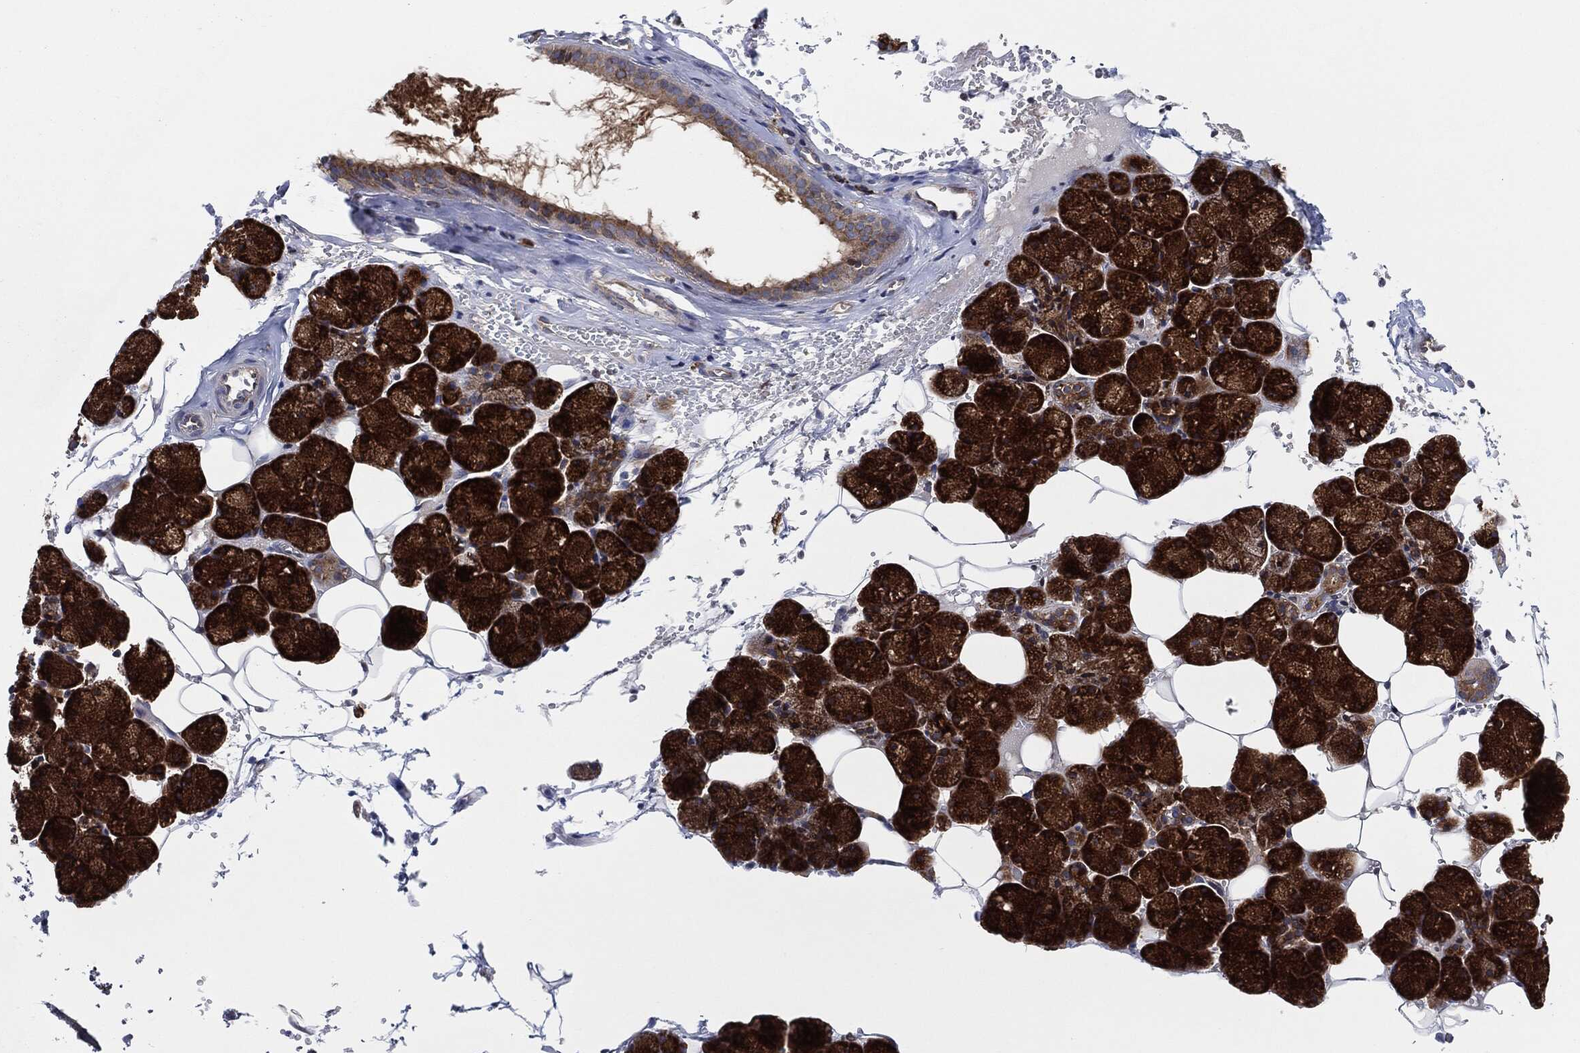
{"staining": {"intensity": "strong", "quantity": ">75%", "location": "cytoplasmic/membranous"}, "tissue": "salivary gland", "cell_type": "Glandular cells", "image_type": "normal", "snomed": [{"axis": "morphology", "description": "Normal tissue, NOS"}, {"axis": "topography", "description": "Salivary gland"}], "caption": "Immunohistochemical staining of normal salivary gland shows >75% levels of strong cytoplasmic/membranous protein staining in approximately >75% of glandular cells. The staining was performed using DAB (3,3'-diaminobenzidine) to visualize the protein expression in brown, while the nuclei were stained in blue with hematoxylin (Magnification: 20x).", "gene": "EIF2S2", "patient": {"sex": "male", "age": 38}}